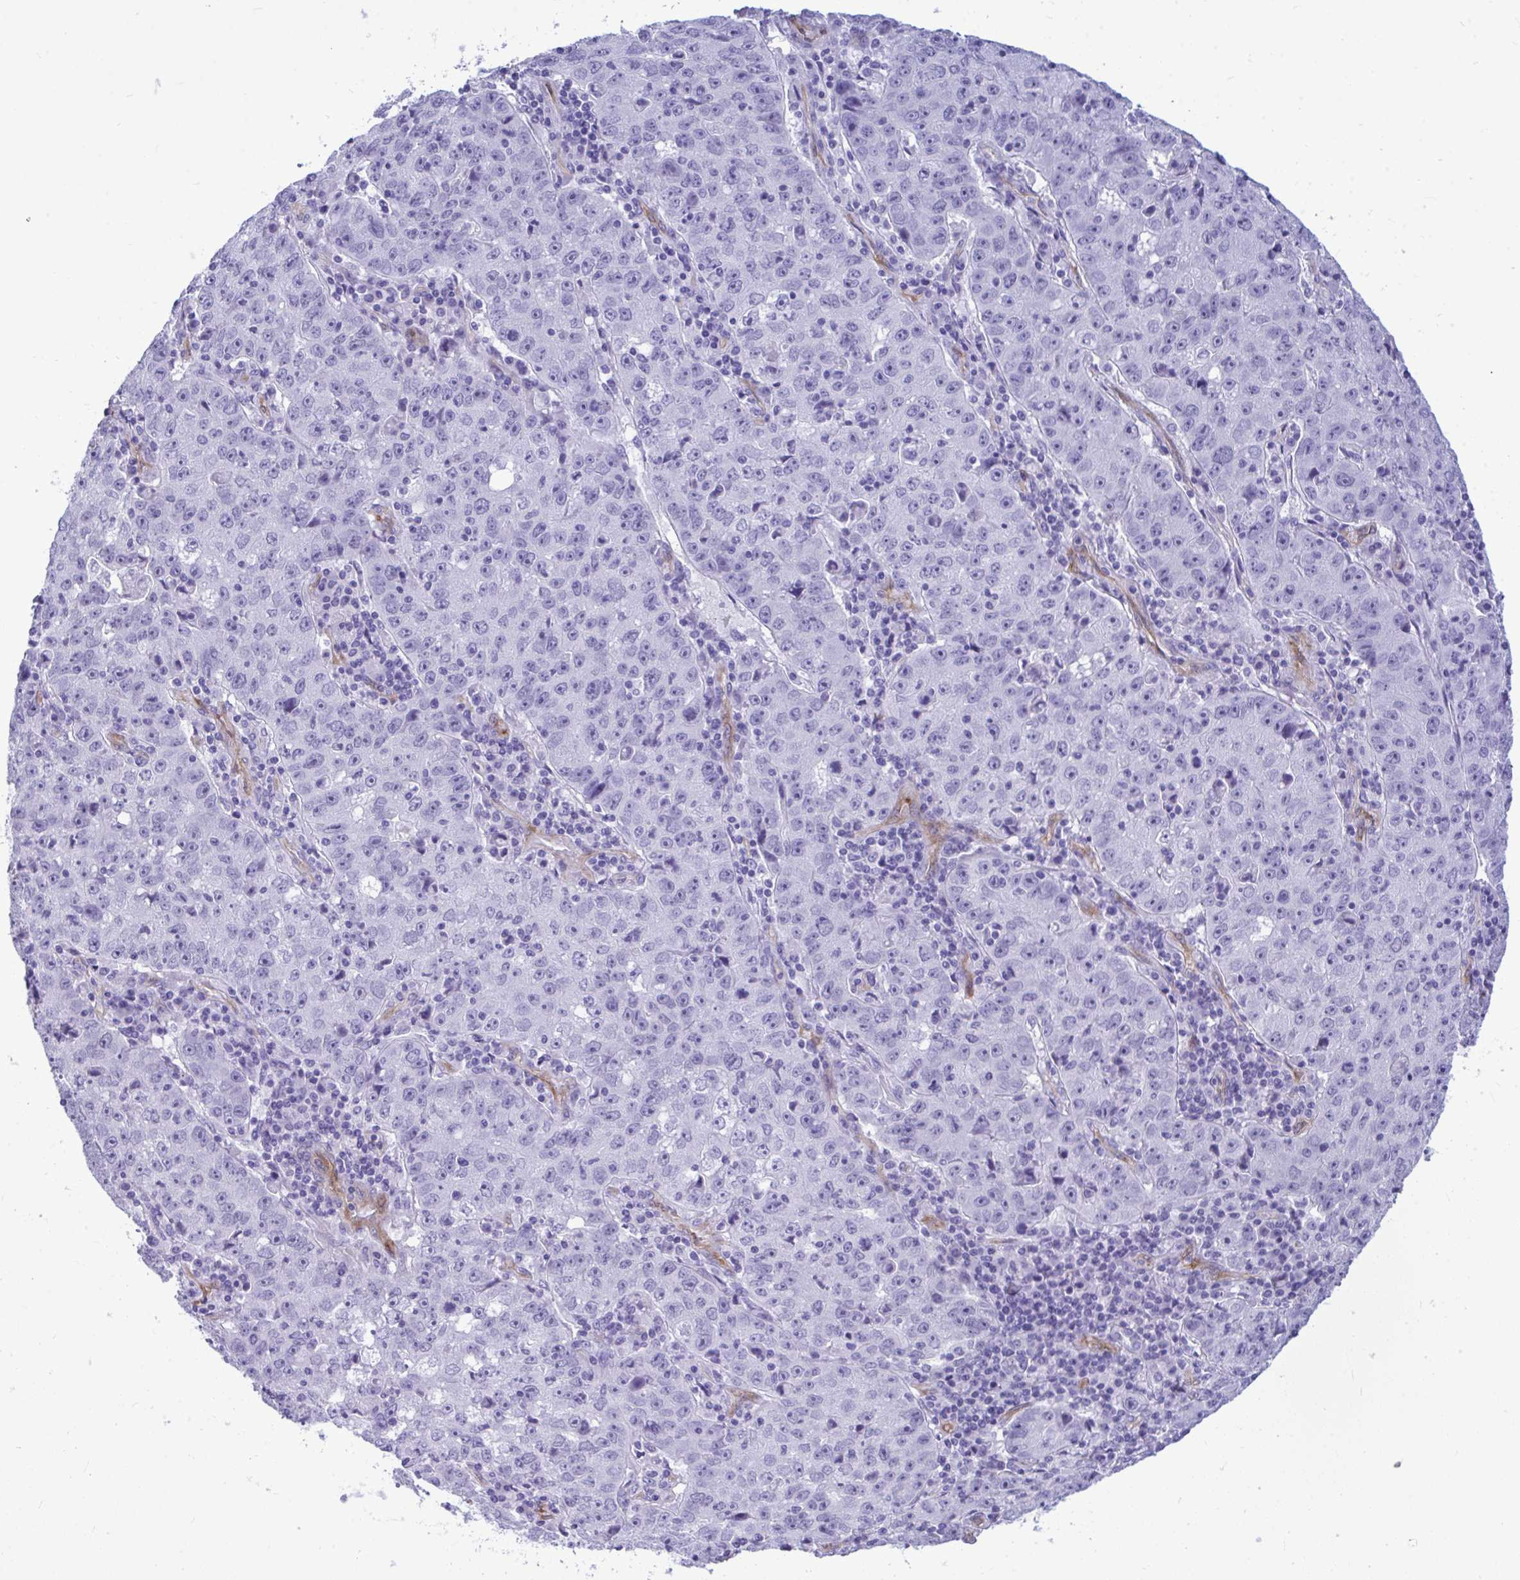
{"staining": {"intensity": "negative", "quantity": "none", "location": "none"}, "tissue": "lung cancer", "cell_type": "Tumor cells", "image_type": "cancer", "snomed": [{"axis": "morphology", "description": "Normal morphology"}, {"axis": "morphology", "description": "Adenocarcinoma, NOS"}, {"axis": "topography", "description": "Lymph node"}, {"axis": "topography", "description": "Lung"}], "caption": "Protein analysis of lung adenocarcinoma demonstrates no significant positivity in tumor cells.", "gene": "LIMS2", "patient": {"sex": "female", "age": 57}}